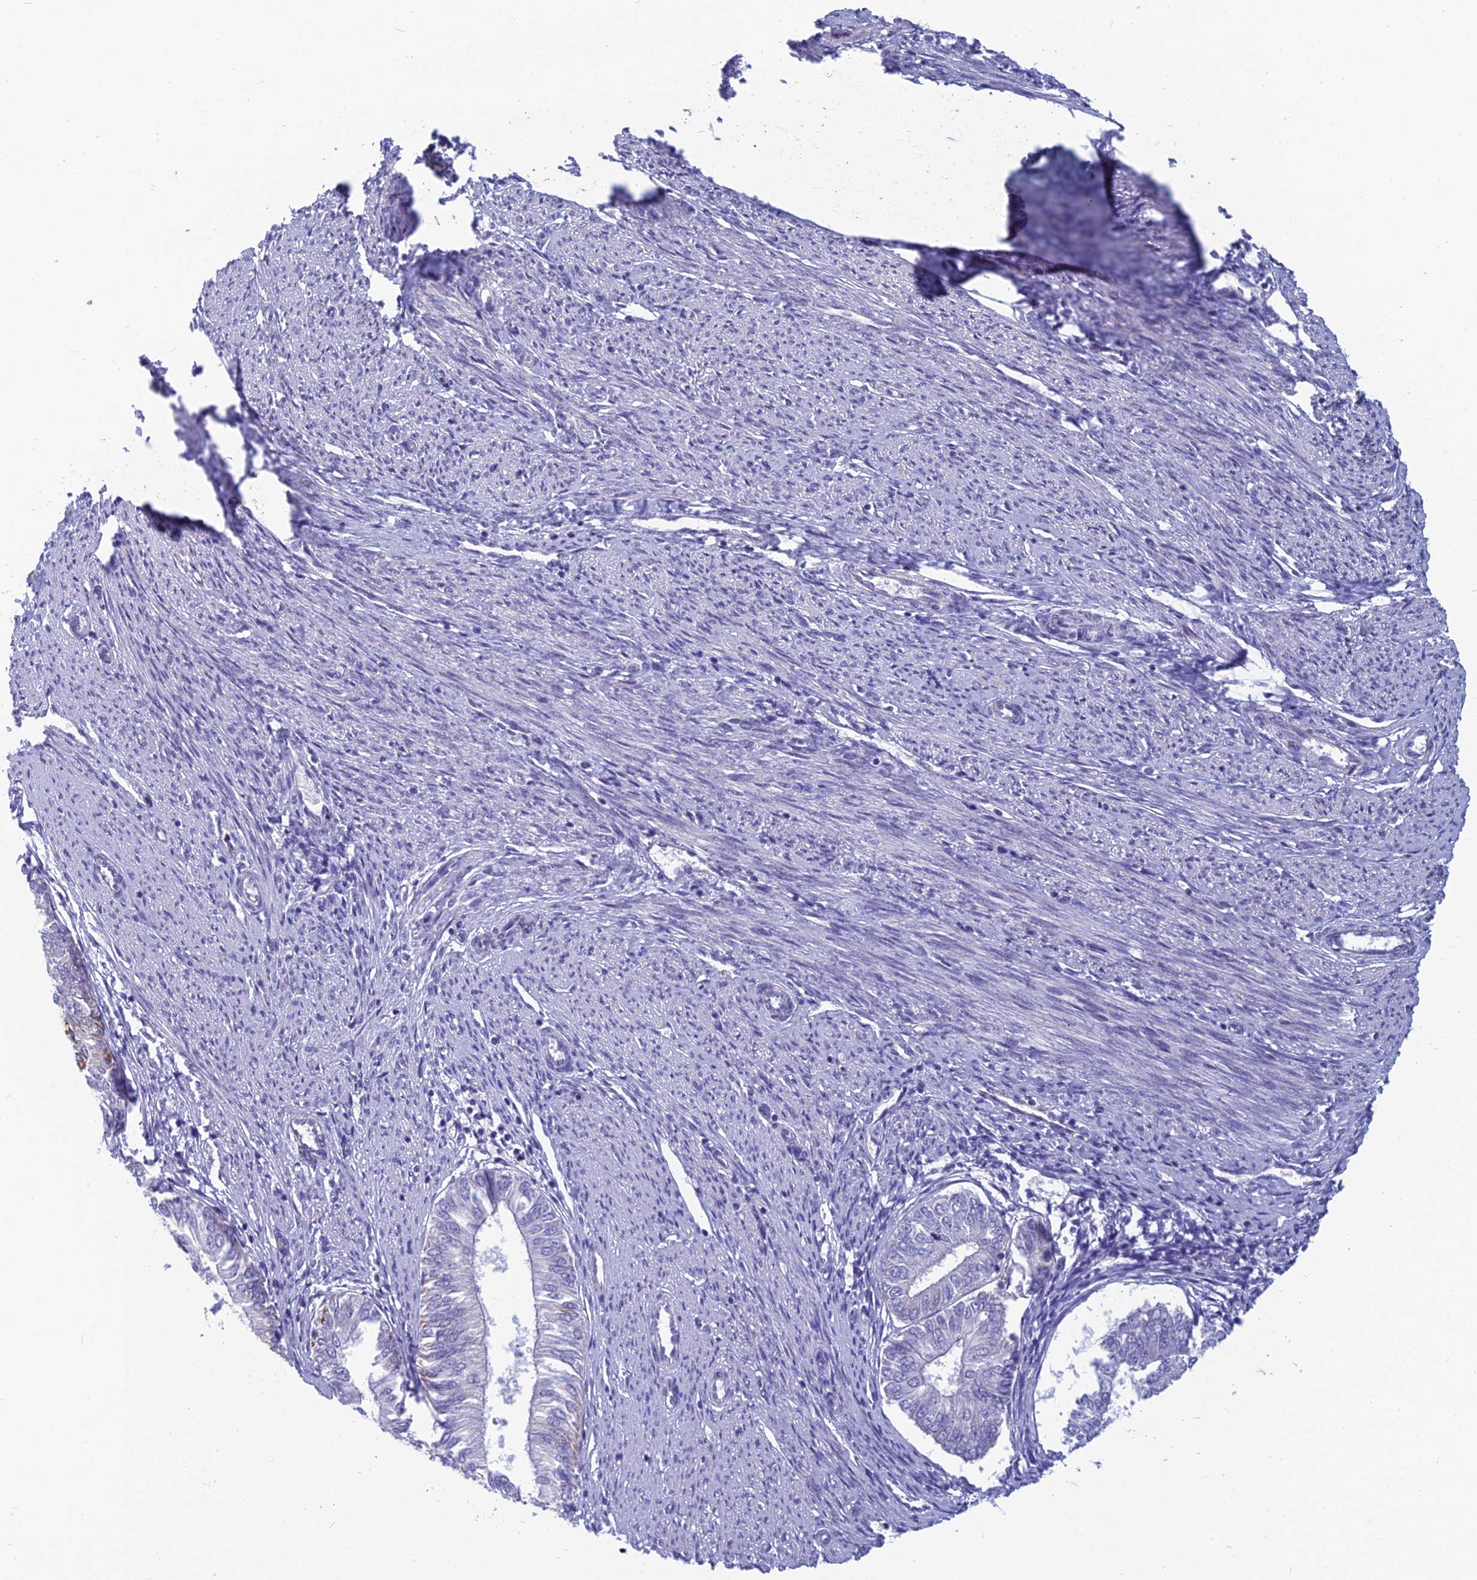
{"staining": {"intensity": "negative", "quantity": "none", "location": "none"}, "tissue": "endometrial cancer", "cell_type": "Tumor cells", "image_type": "cancer", "snomed": [{"axis": "morphology", "description": "Adenocarcinoma, NOS"}, {"axis": "topography", "description": "Endometrium"}], "caption": "Endometrial cancer (adenocarcinoma) was stained to show a protein in brown. There is no significant positivity in tumor cells. (Stains: DAB immunohistochemistry with hematoxylin counter stain, Microscopy: brightfield microscopy at high magnification).", "gene": "RBM41", "patient": {"sex": "female", "age": 58}}